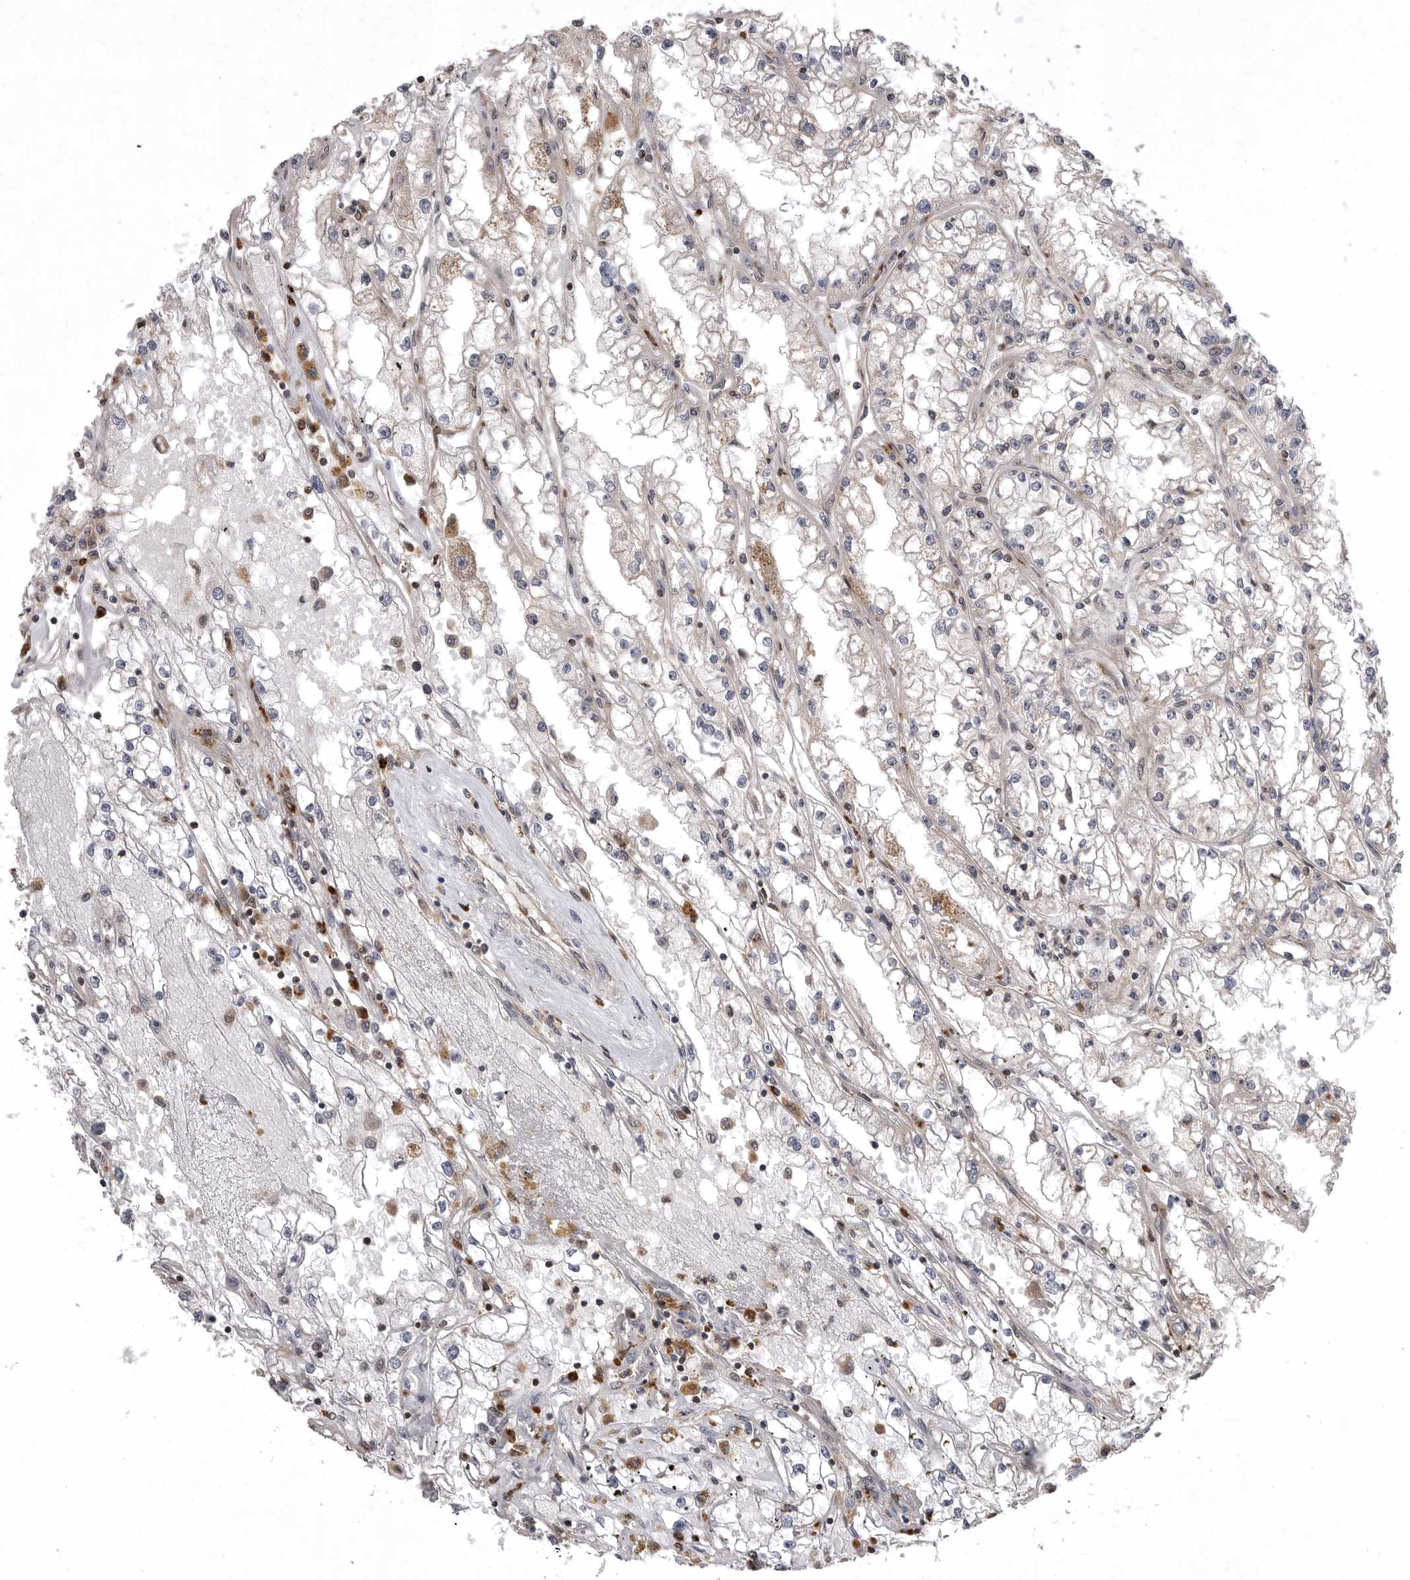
{"staining": {"intensity": "negative", "quantity": "none", "location": "none"}, "tissue": "renal cancer", "cell_type": "Tumor cells", "image_type": "cancer", "snomed": [{"axis": "morphology", "description": "Adenocarcinoma, NOS"}, {"axis": "topography", "description": "Kidney"}], "caption": "A high-resolution micrograph shows immunohistochemistry staining of renal adenocarcinoma, which shows no significant positivity in tumor cells.", "gene": "AOAH", "patient": {"sex": "male", "age": 56}}